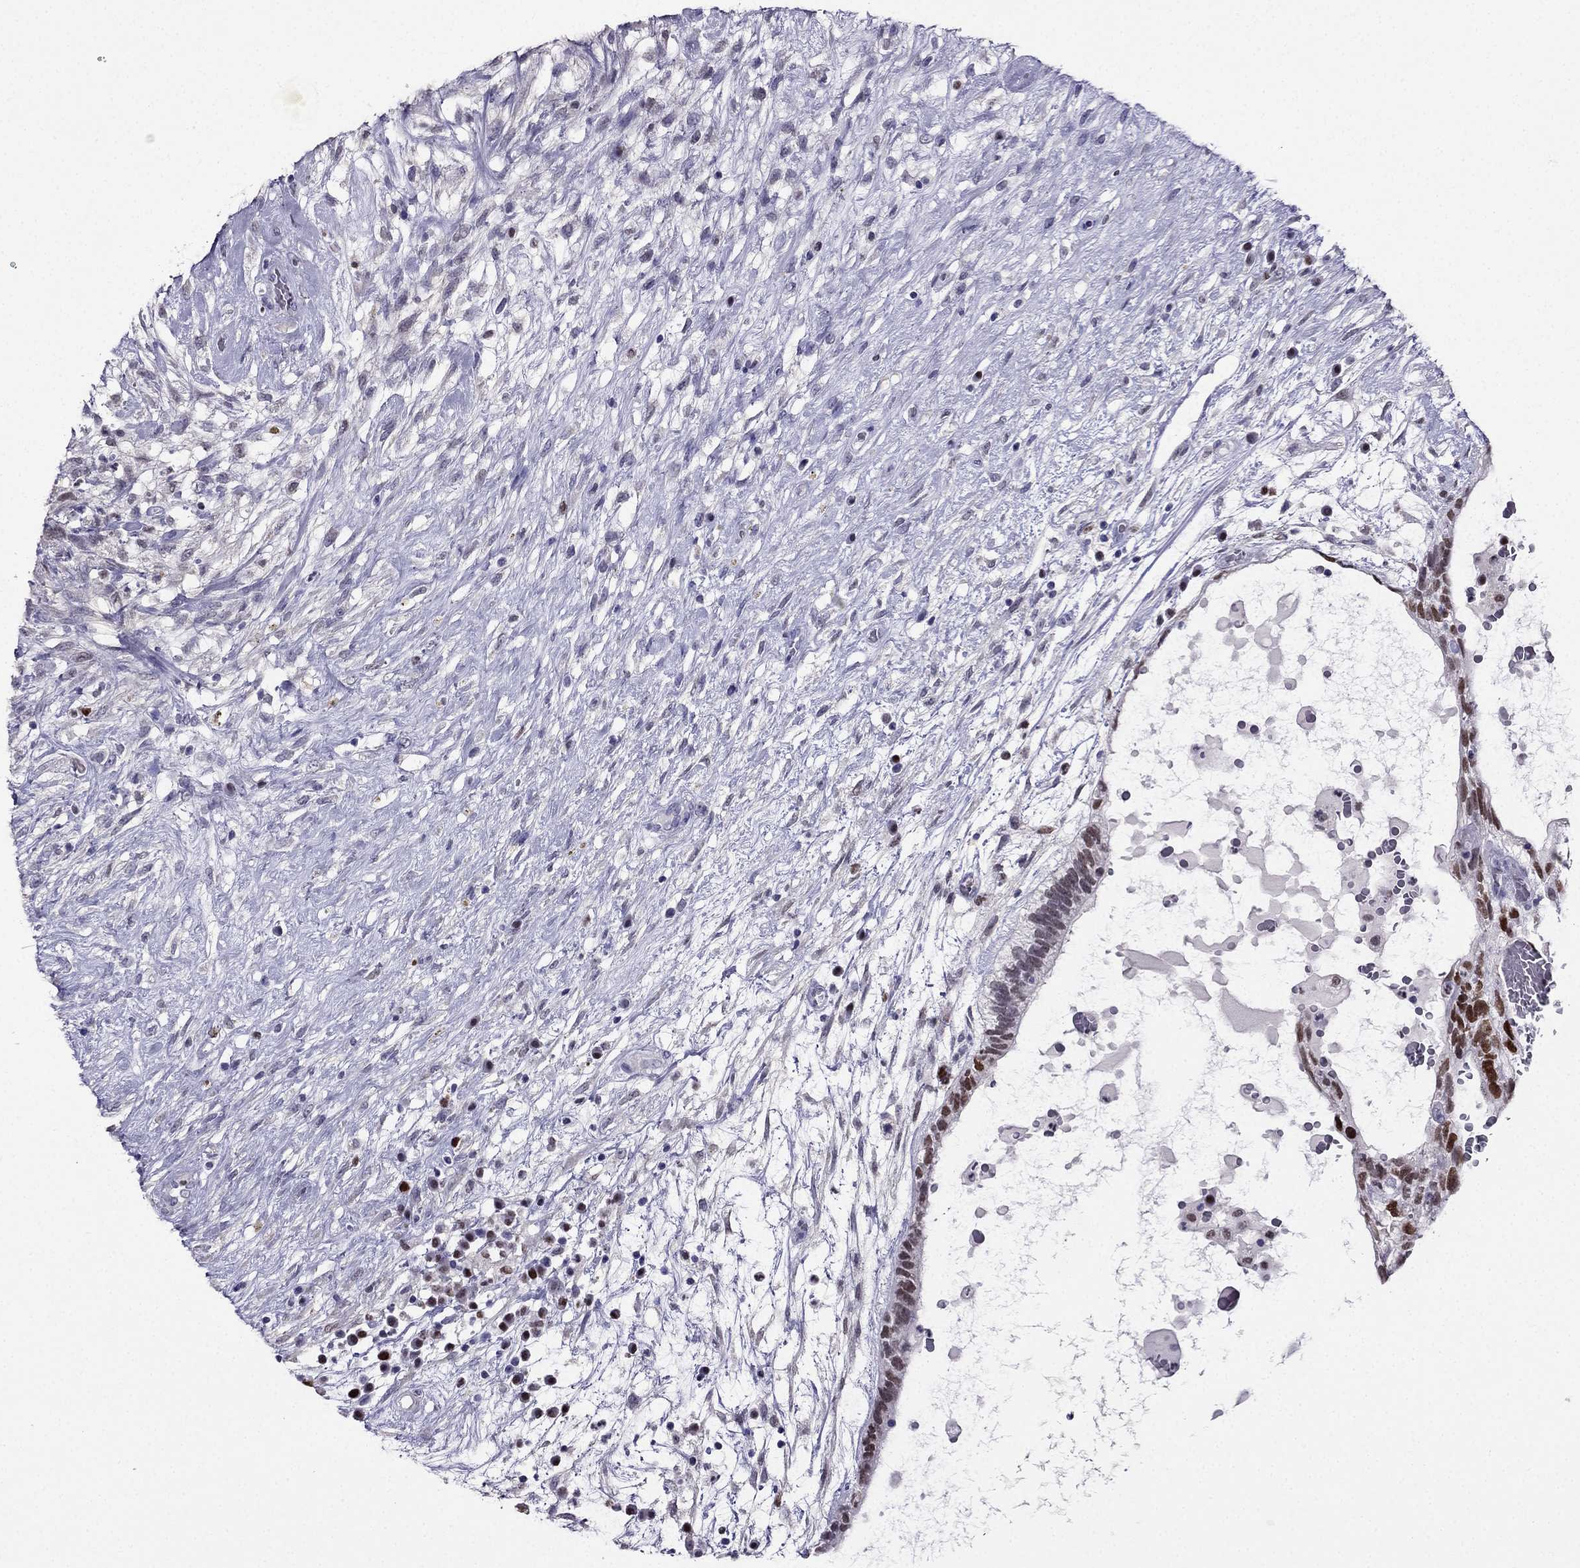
{"staining": {"intensity": "moderate", "quantity": "25%-75%", "location": "nuclear"}, "tissue": "testis cancer", "cell_type": "Tumor cells", "image_type": "cancer", "snomed": [{"axis": "morphology", "description": "Normal tissue, NOS"}, {"axis": "morphology", "description": "Carcinoma, Embryonal, NOS"}, {"axis": "topography", "description": "Testis"}], "caption": "An image of embryonal carcinoma (testis) stained for a protein shows moderate nuclear brown staining in tumor cells.", "gene": "ARID3A", "patient": {"sex": "male", "age": 32}}